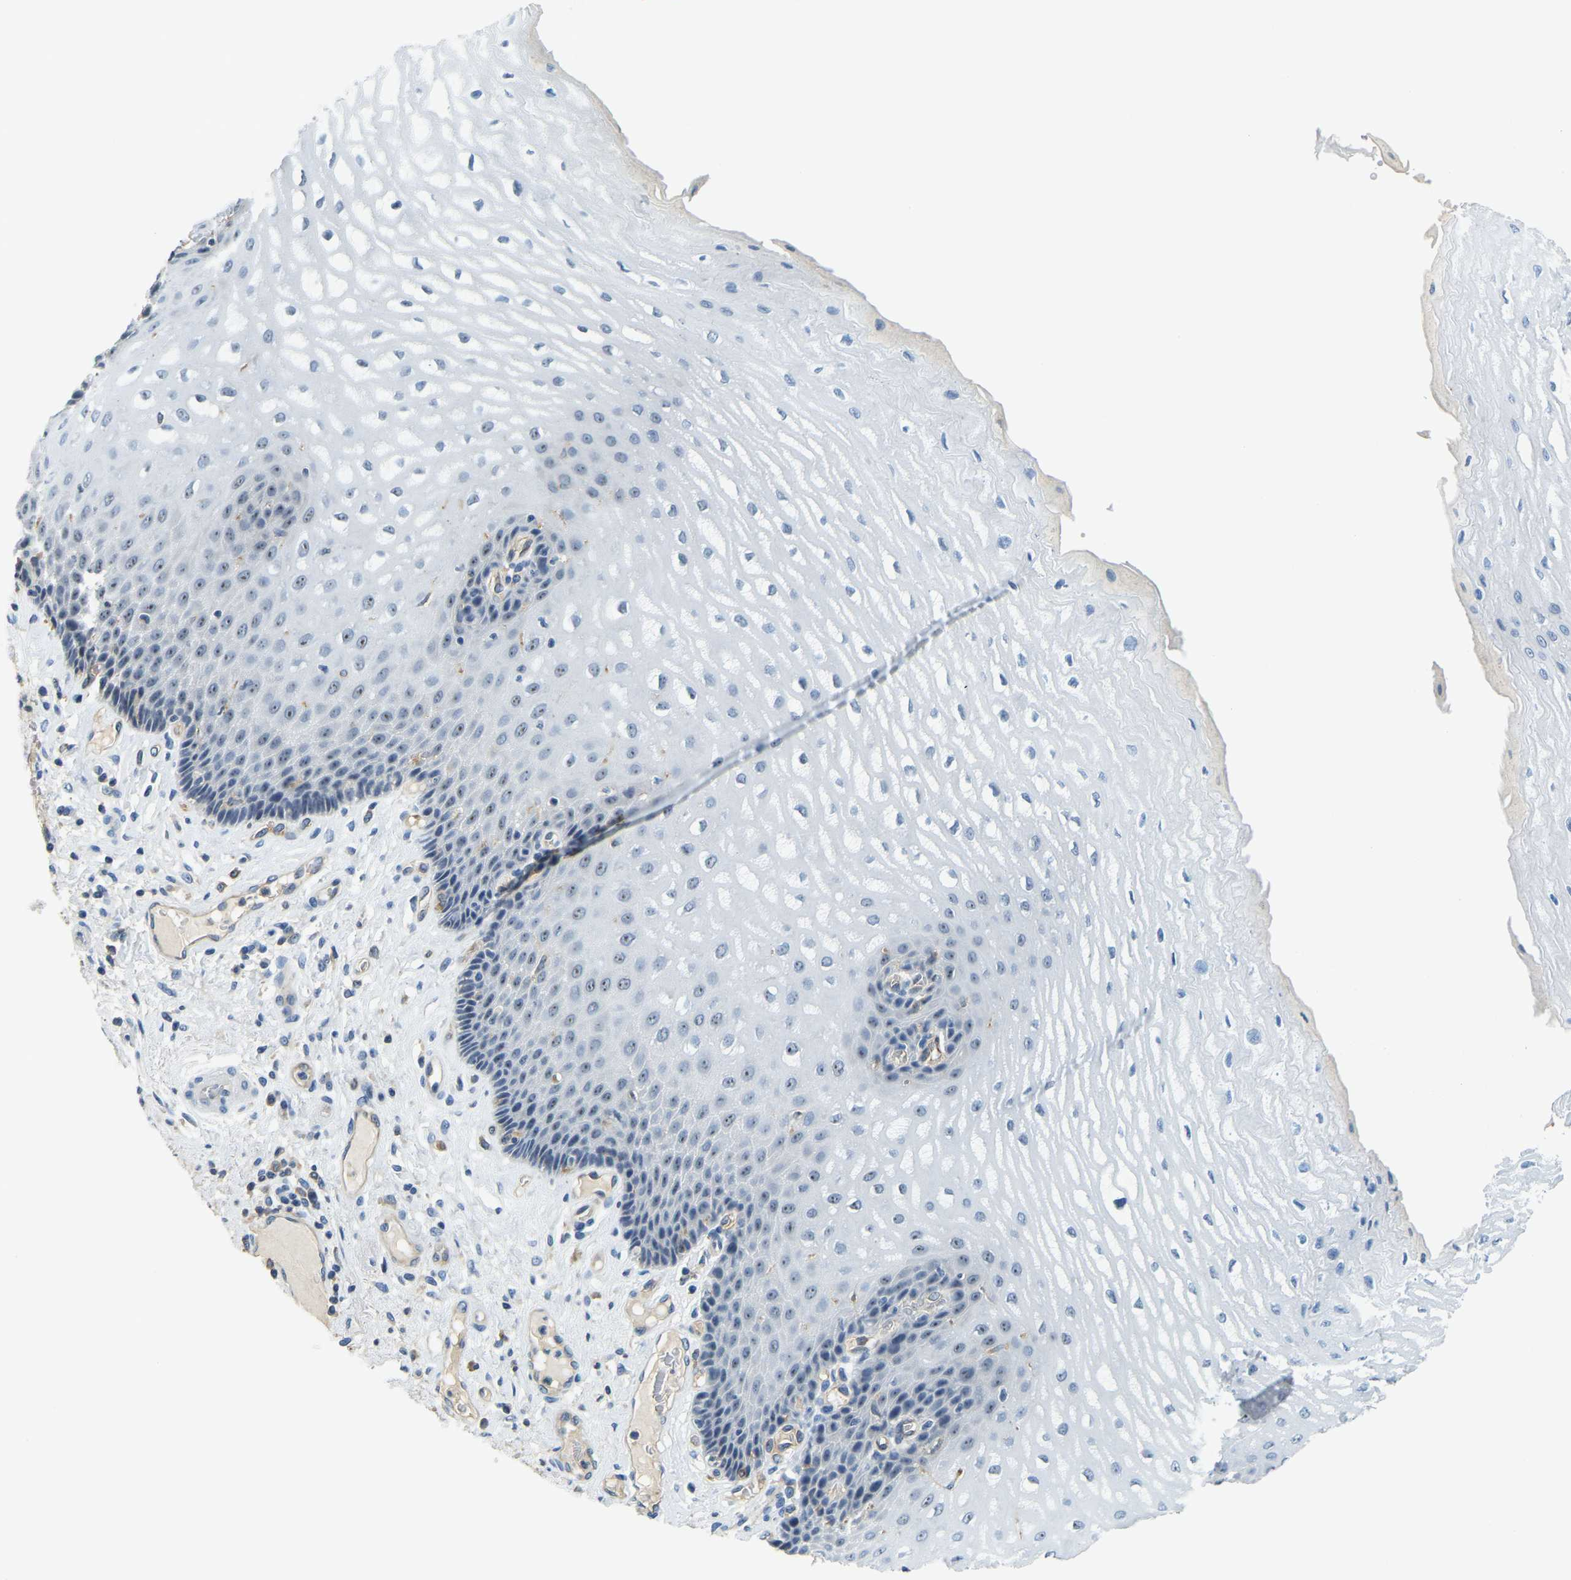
{"staining": {"intensity": "weak", "quantity": "25%-75%", "location": "nuclear"}, "tissue": "esophagus", "cell_type": "Squamous epithelial cells", "image_type": "normal", "snomed": [{"axis": "morphology", "description": "Normal tissue, NOS"}, {"axis": "topography", "description": "Esophagus"}], "caption": "Protein expression analysis of benign esophagus displays weak nuclear expression in about 25%-75% of squamous epithelial cells.", "gene": "RRP1", "patient": {"sex": "male", "age": 54}}